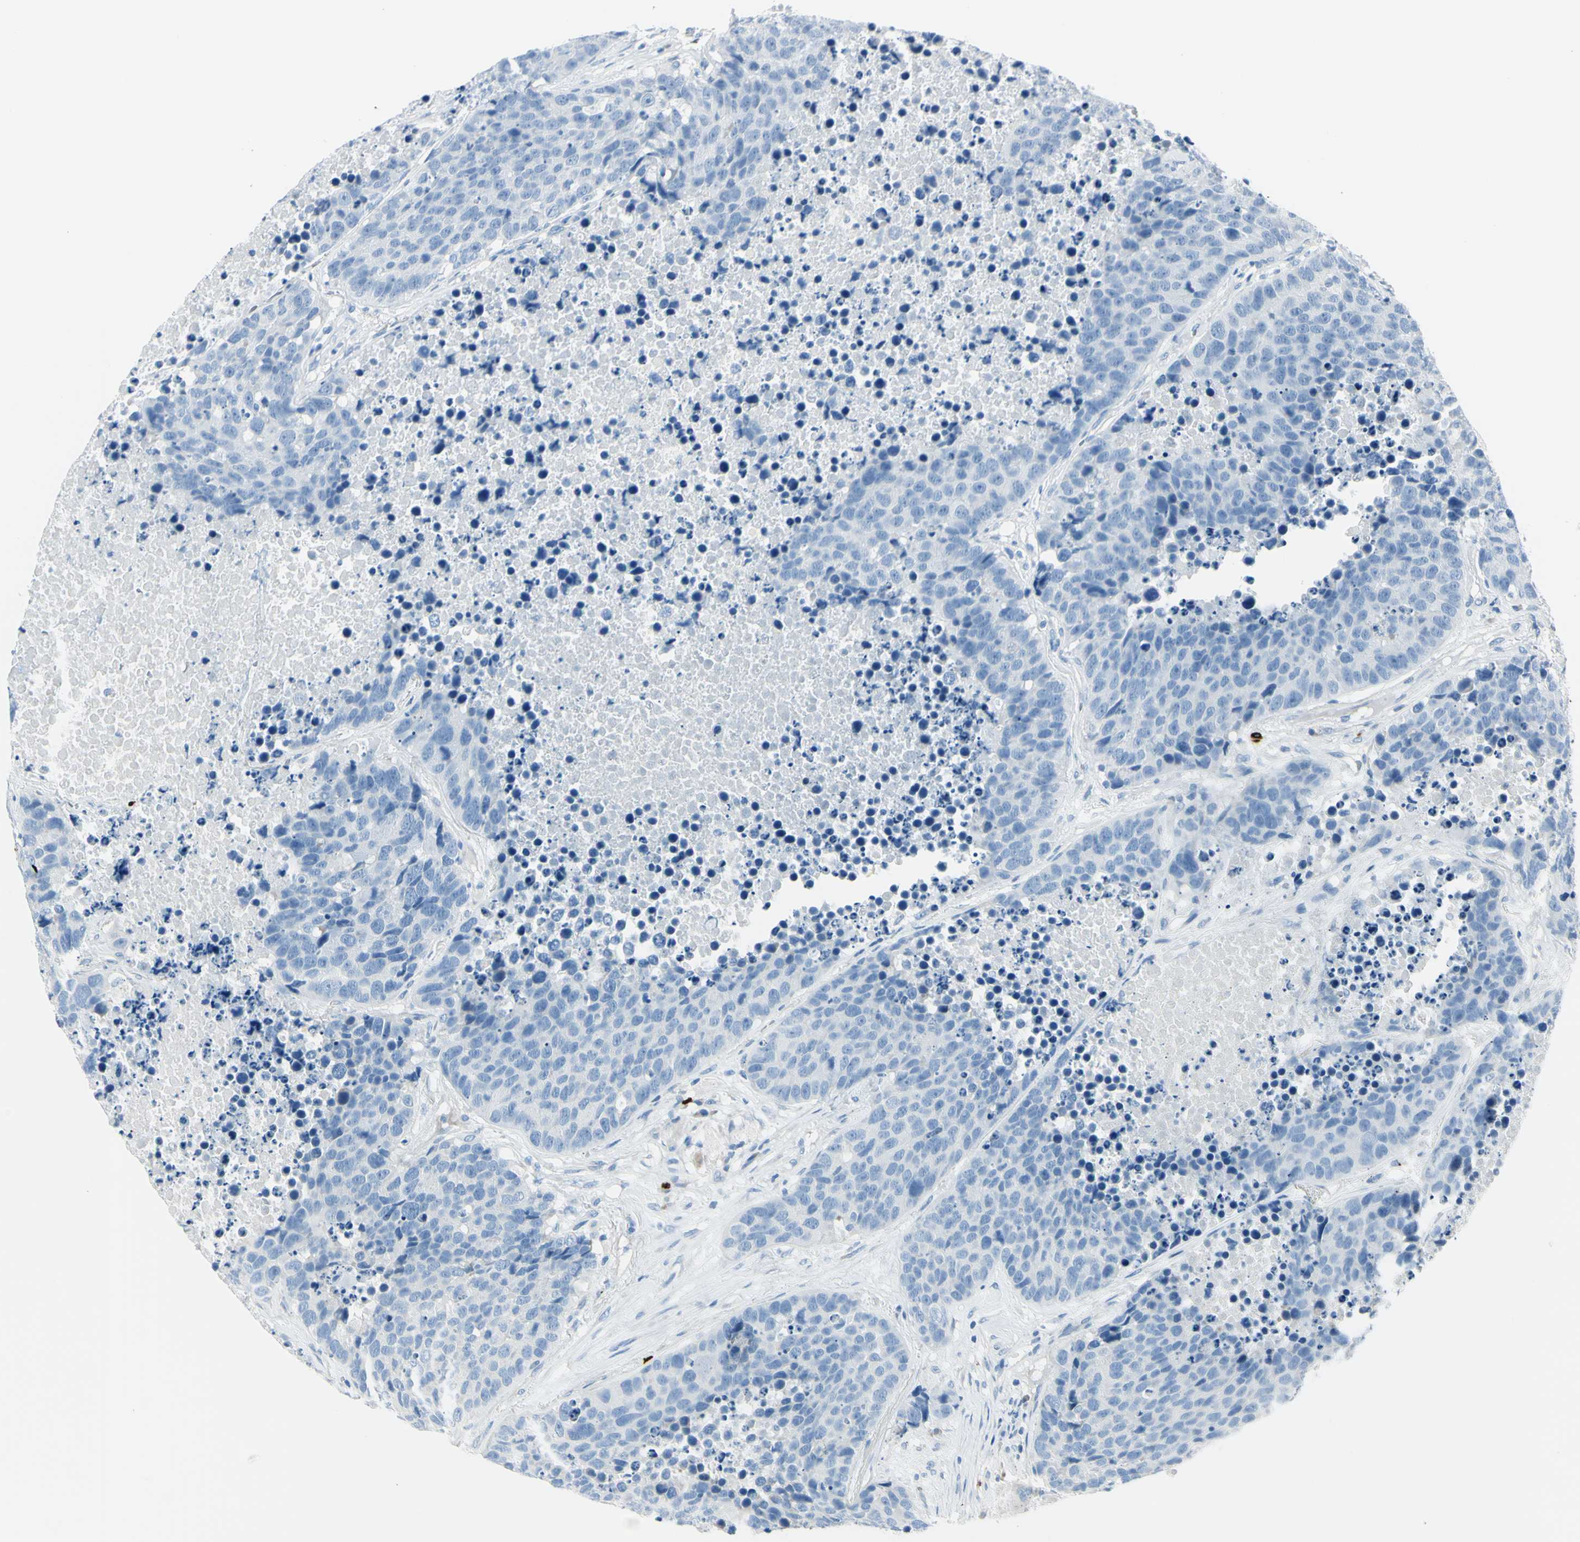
{"staining": {"intensity": "negative", "quantity": "none", "location": "none"}, "tissue": "carcinoid", "cell_type": "Tumor cells", "image_type": "cancer", "snomed": [{"axis": "morphology", "description": "Carcinoid, malignant, NOS"}, {"axis": "topography", "description": "Lung"}], "caption": "Tumor cells are negative for brown protein staining in carcinoid (malignant).", "gene": "DLG4", "patient": {"sex": "male", "age": 60}}